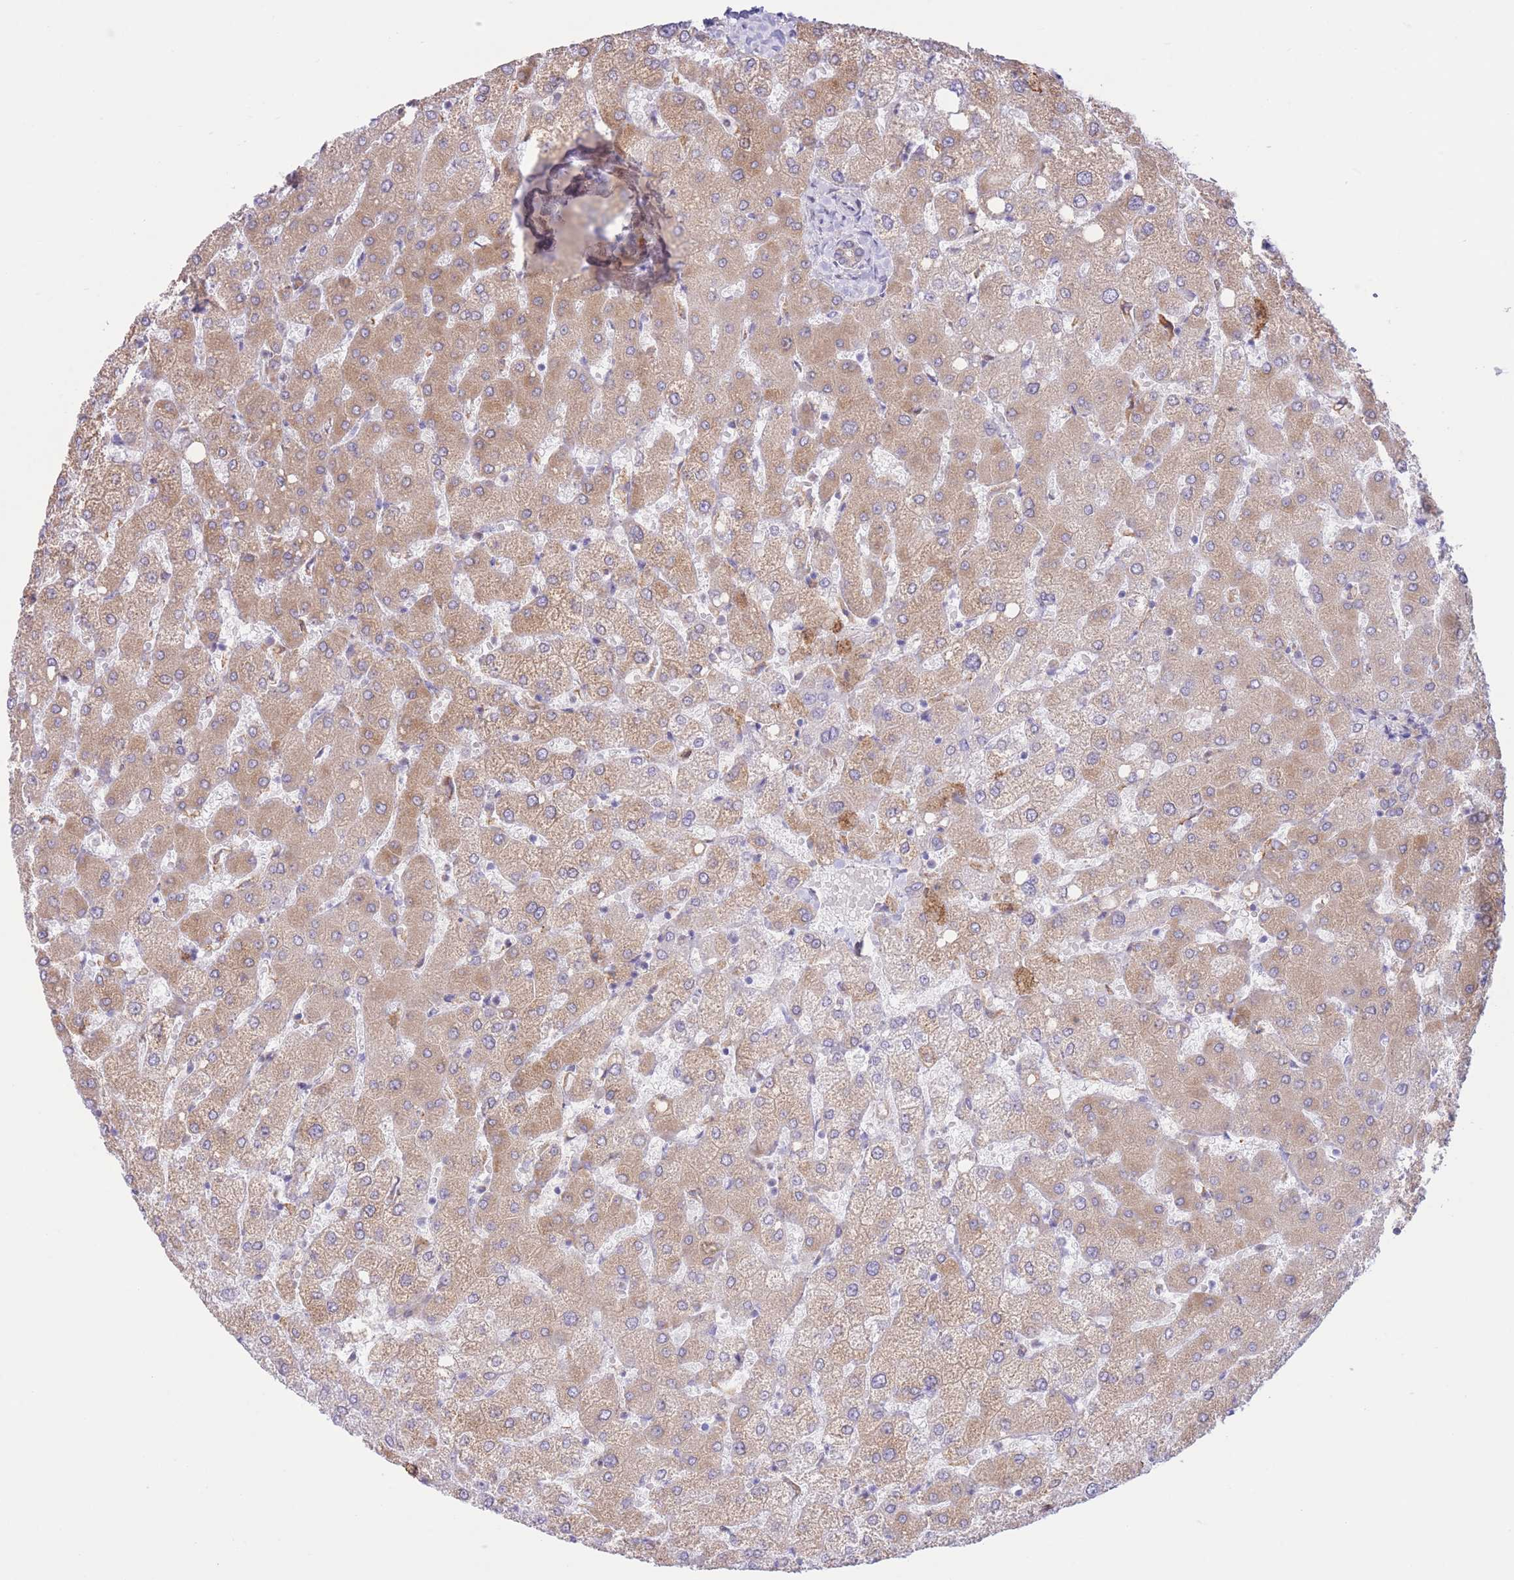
{"staining": {"intensity": "negative", "quantity": "none", "location": "none"}, "tissue": "liver", "cell_type": "Cholangiocytes", "image_type": "normal", "snomed": [{"axis": "morphology", "description": "Normal tissue, NOS"}, {"axis": "topography", "description": "Liver"}], "caption": "Cholangiocytes show no significant protein positivity in unremarkable liver. The staining is performed using DAB (3,3'-diaminobenzidine) brown chromogen with nuclei counter-stained in using hematoxylin.", "gene": "MYDGF", "patient": {"sex": "female", "age": 54}}